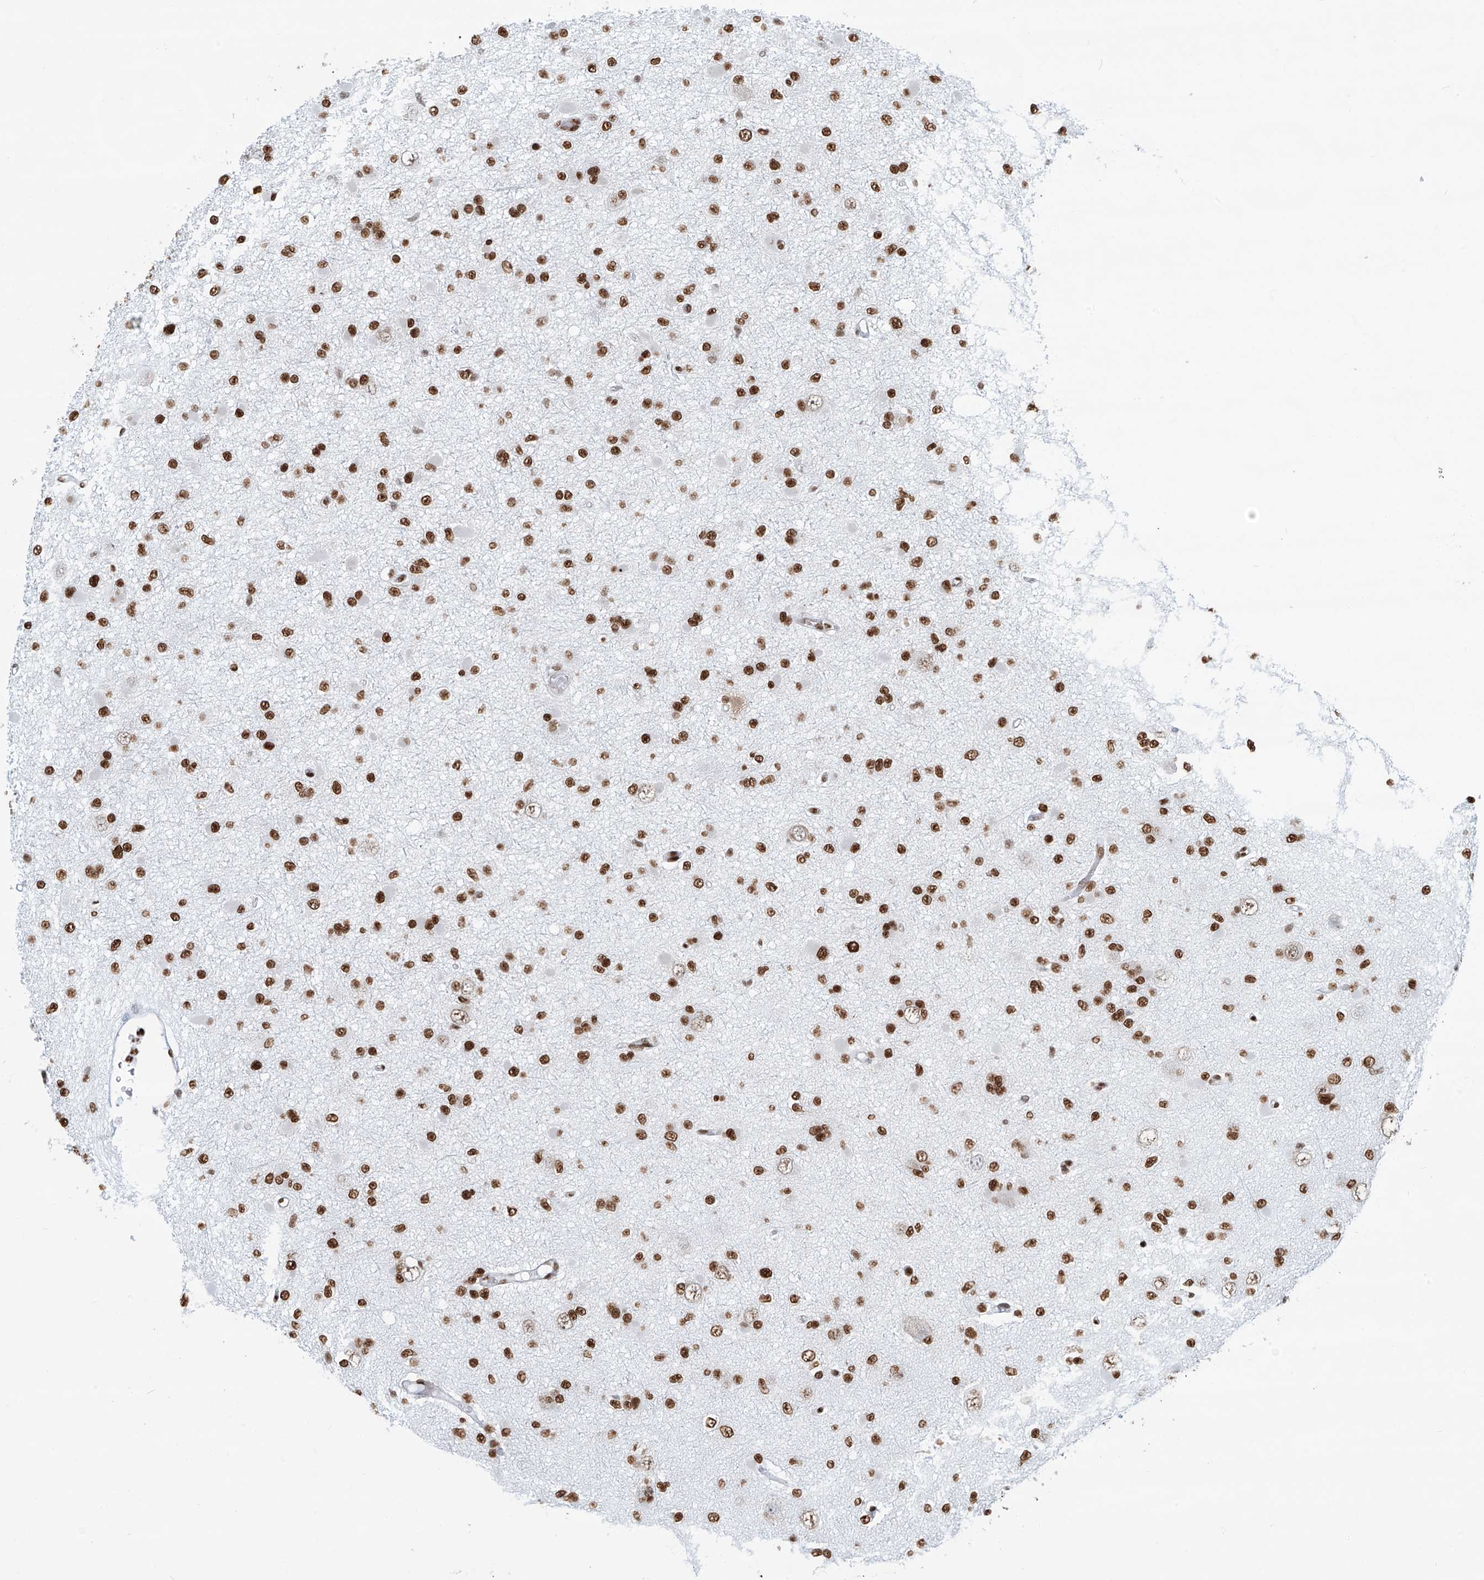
{"staining": {"intensity": "strong", "quantity": ">75%", "location": "nuclear"}, "tissue": "glioma", "cell_type": "Tumor cells", "image_type": "cancer", "snomed": [{"axis": "morphology", "description": "Glioma, malignant, Low grade"}, {"axis": "topography", "description": "Brain"}], "caption": "Human glioma stained for a protein (brown) reveals strong nuclear positive staining in approximately >75% of tumor cells.", "gene": "SARNP", "patient": {"sex": "female", "age": 22}}